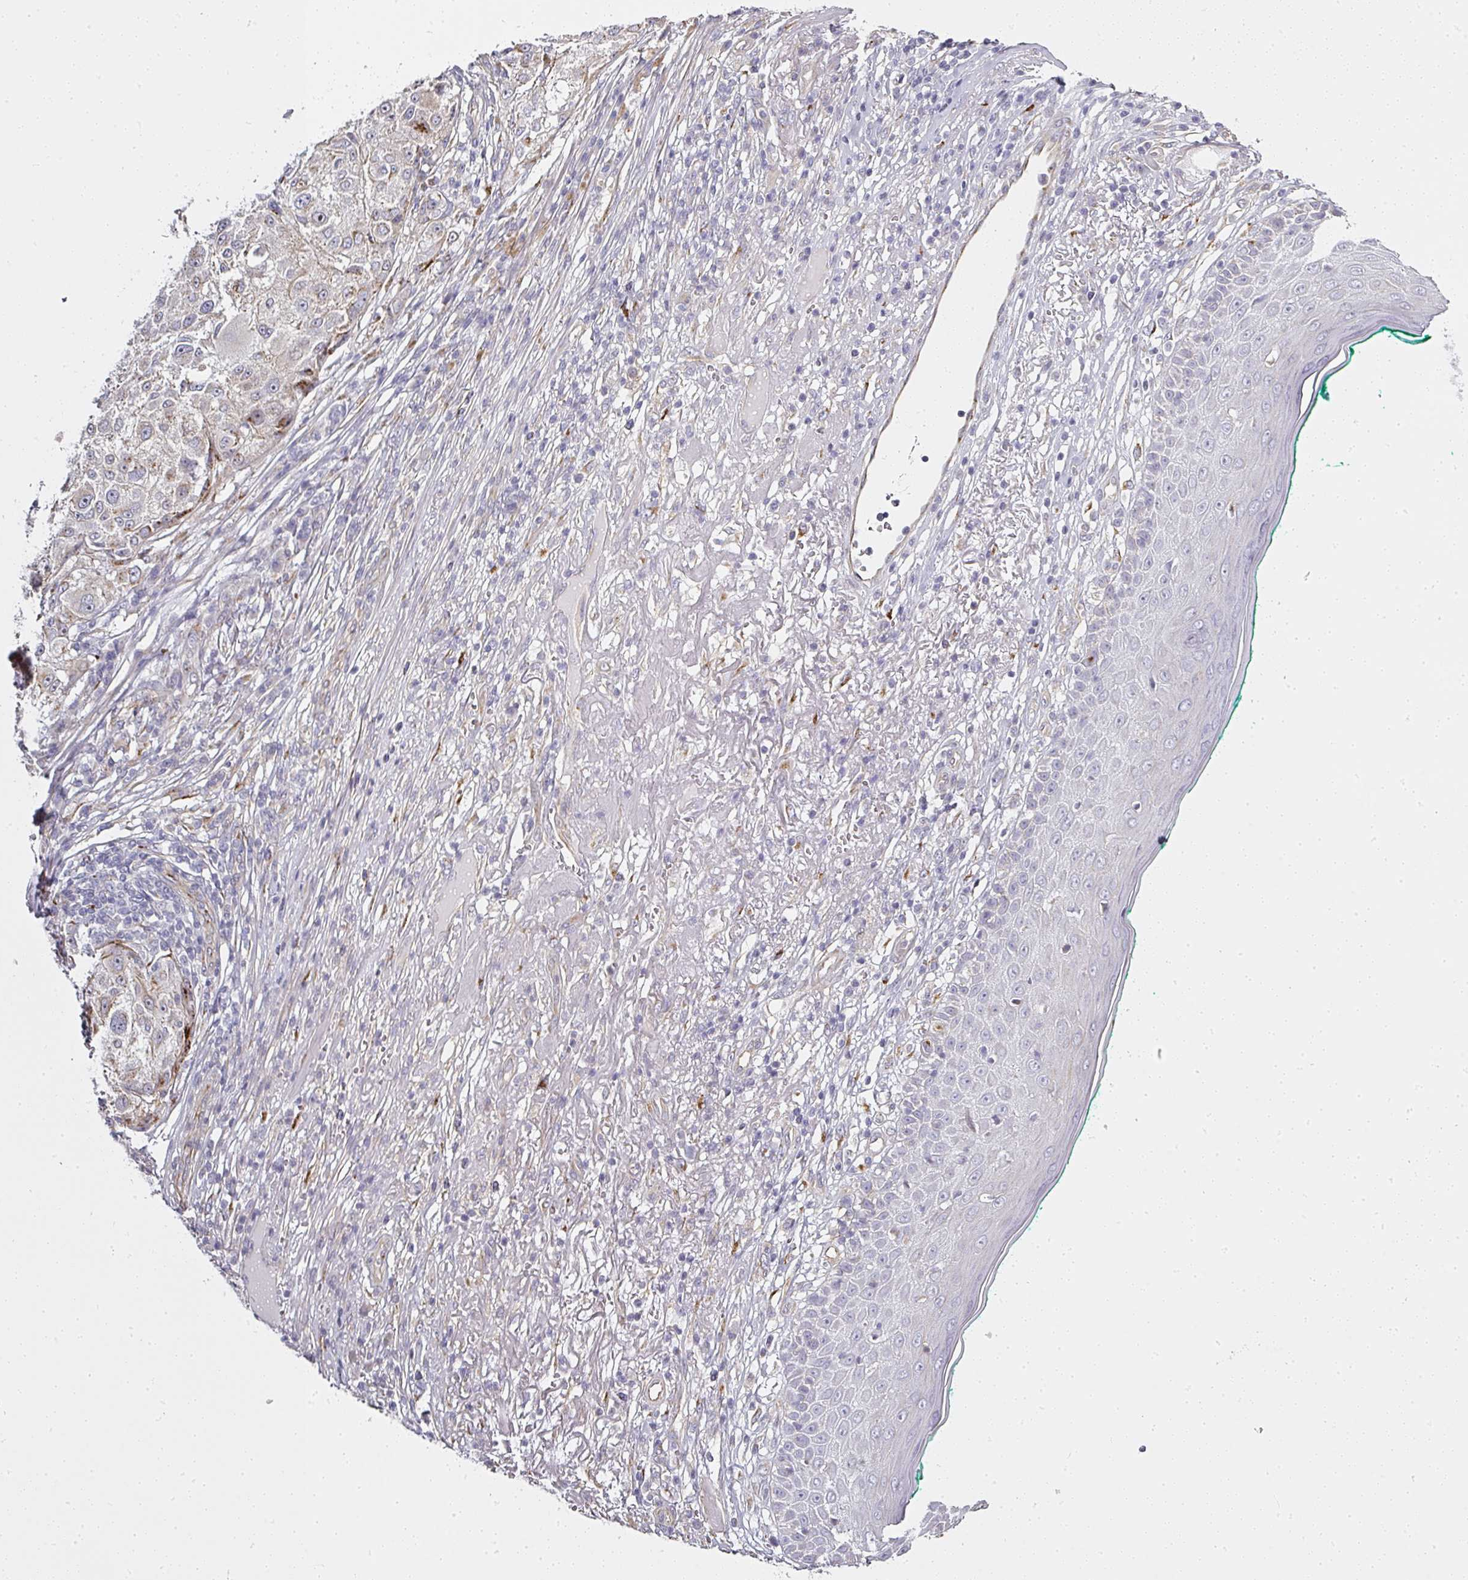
{"staining": {"intensity": "moderate", "quantity": "<25%", "location": "cytoplasmic/membranous"}, "tissue": "melanoma", "cell_type": "Tumor cells", "image_type": "cancer", "snomed": [{"axis": "morphology", "description": "Necrosis, NOS"}, {"axis": "morphology", "description": "Malignant melanoma, NOS"}, {"axis": "topography", "description": "Skin"}], "caption": "Immunohistochemistry micrograph of neoplastic tissue: malignant melanoma stained using immunohistochemistry (IHC) reveals low levels of moderate protein expression localized specifically in the cytoplasmic/membranous of tumor cells, appearing as a cytoplasmic/membranous brown color.", "gene": "ATP8B2", "patient": {"sex": "female", "age": 87}}